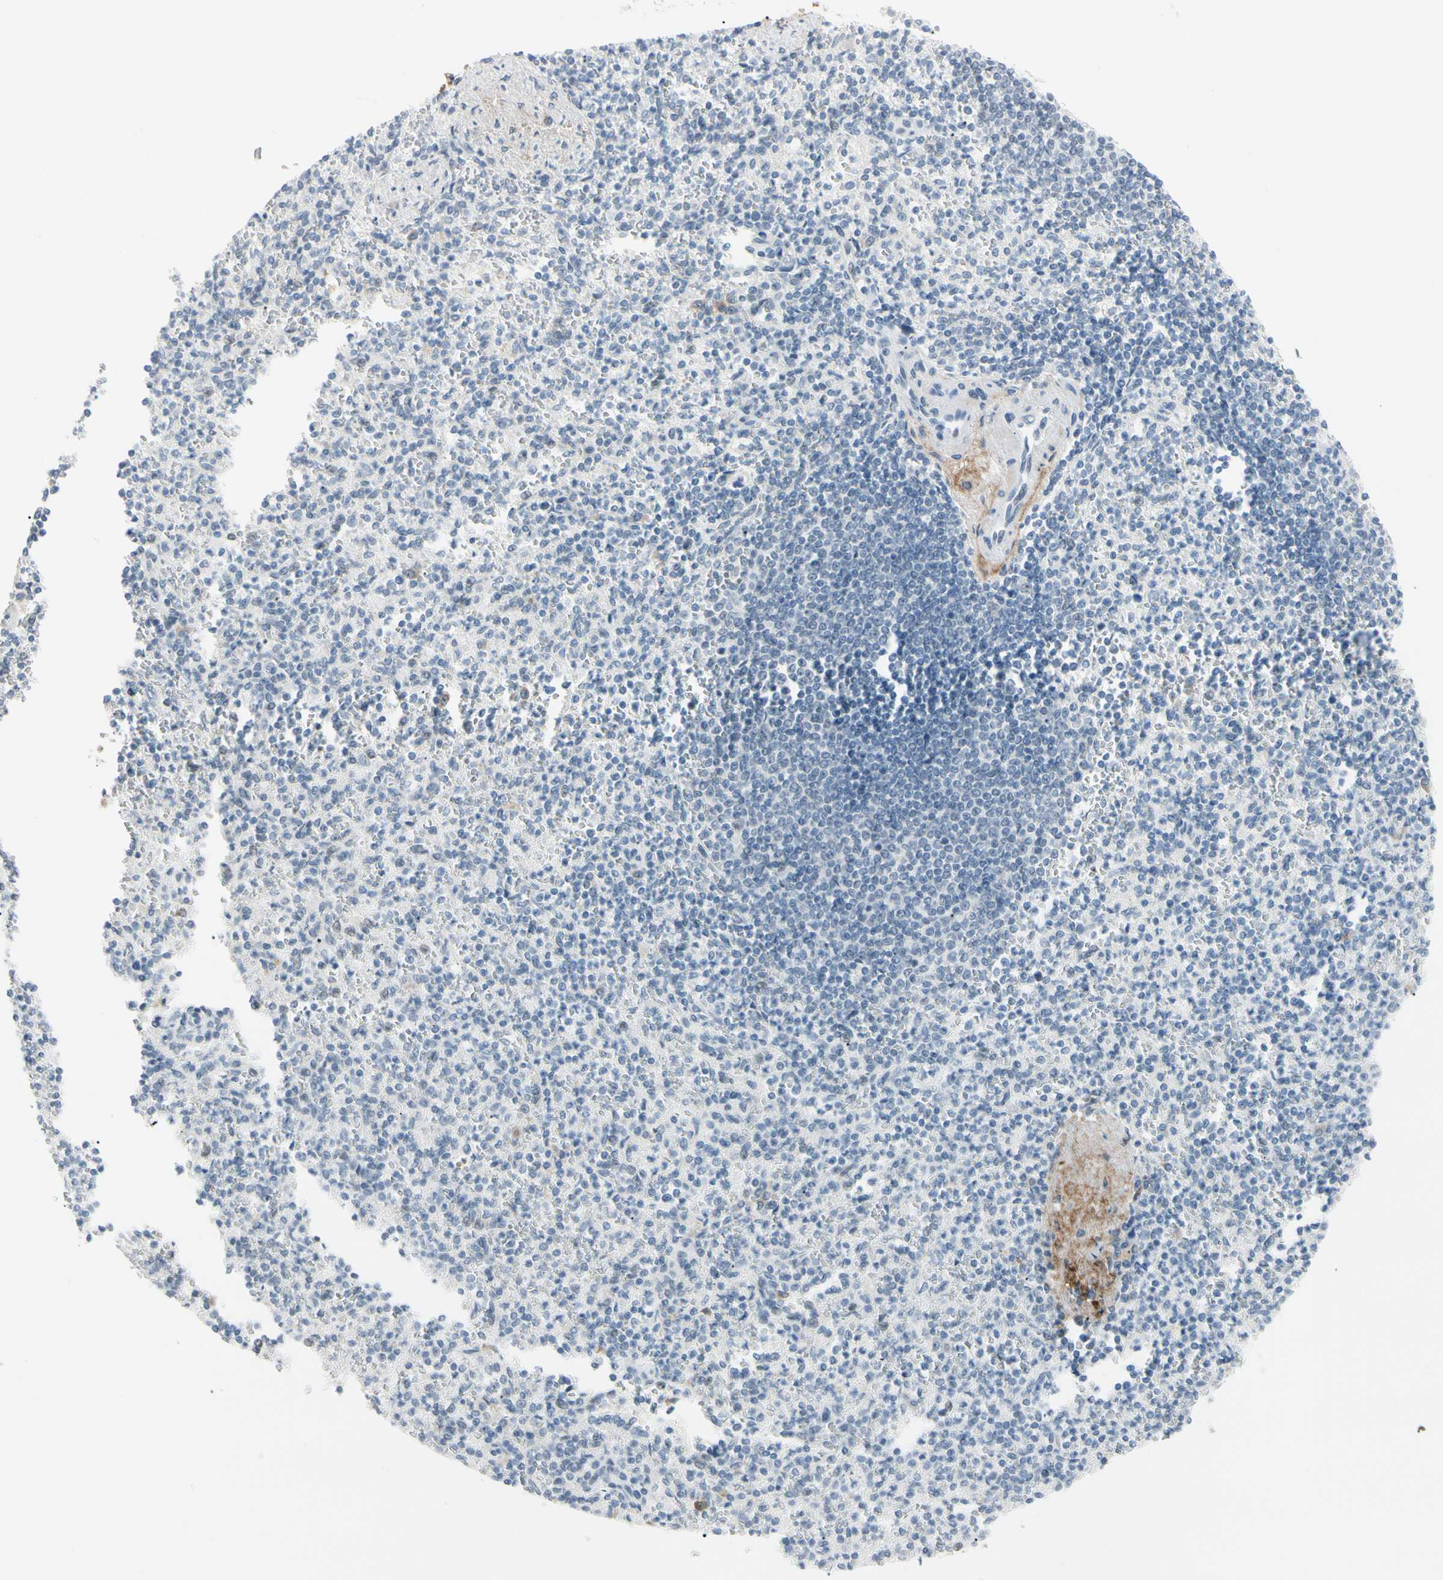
{"staining": {"intensity": "weak", "quantity": "<25%", "location": "nuclear"}, "tissue": "spleen", "cell_type": "Cells in red pulp", "image_type": "normal", "snomed": [{"axis": "morphology", "description": "Normal tissue, NOS"}, {"axis": "topography", "description": "Spleen"}], "caption": "Immunohistochemistry (IHC) micrograph of unremarkable spleen: spleen stained with DAB (3,3'-diaminobenzidine) displays no significant protein positivity in cells in red pulp.", "gene": "ASPN", "patient": {"sex": "female", "age": 74}}